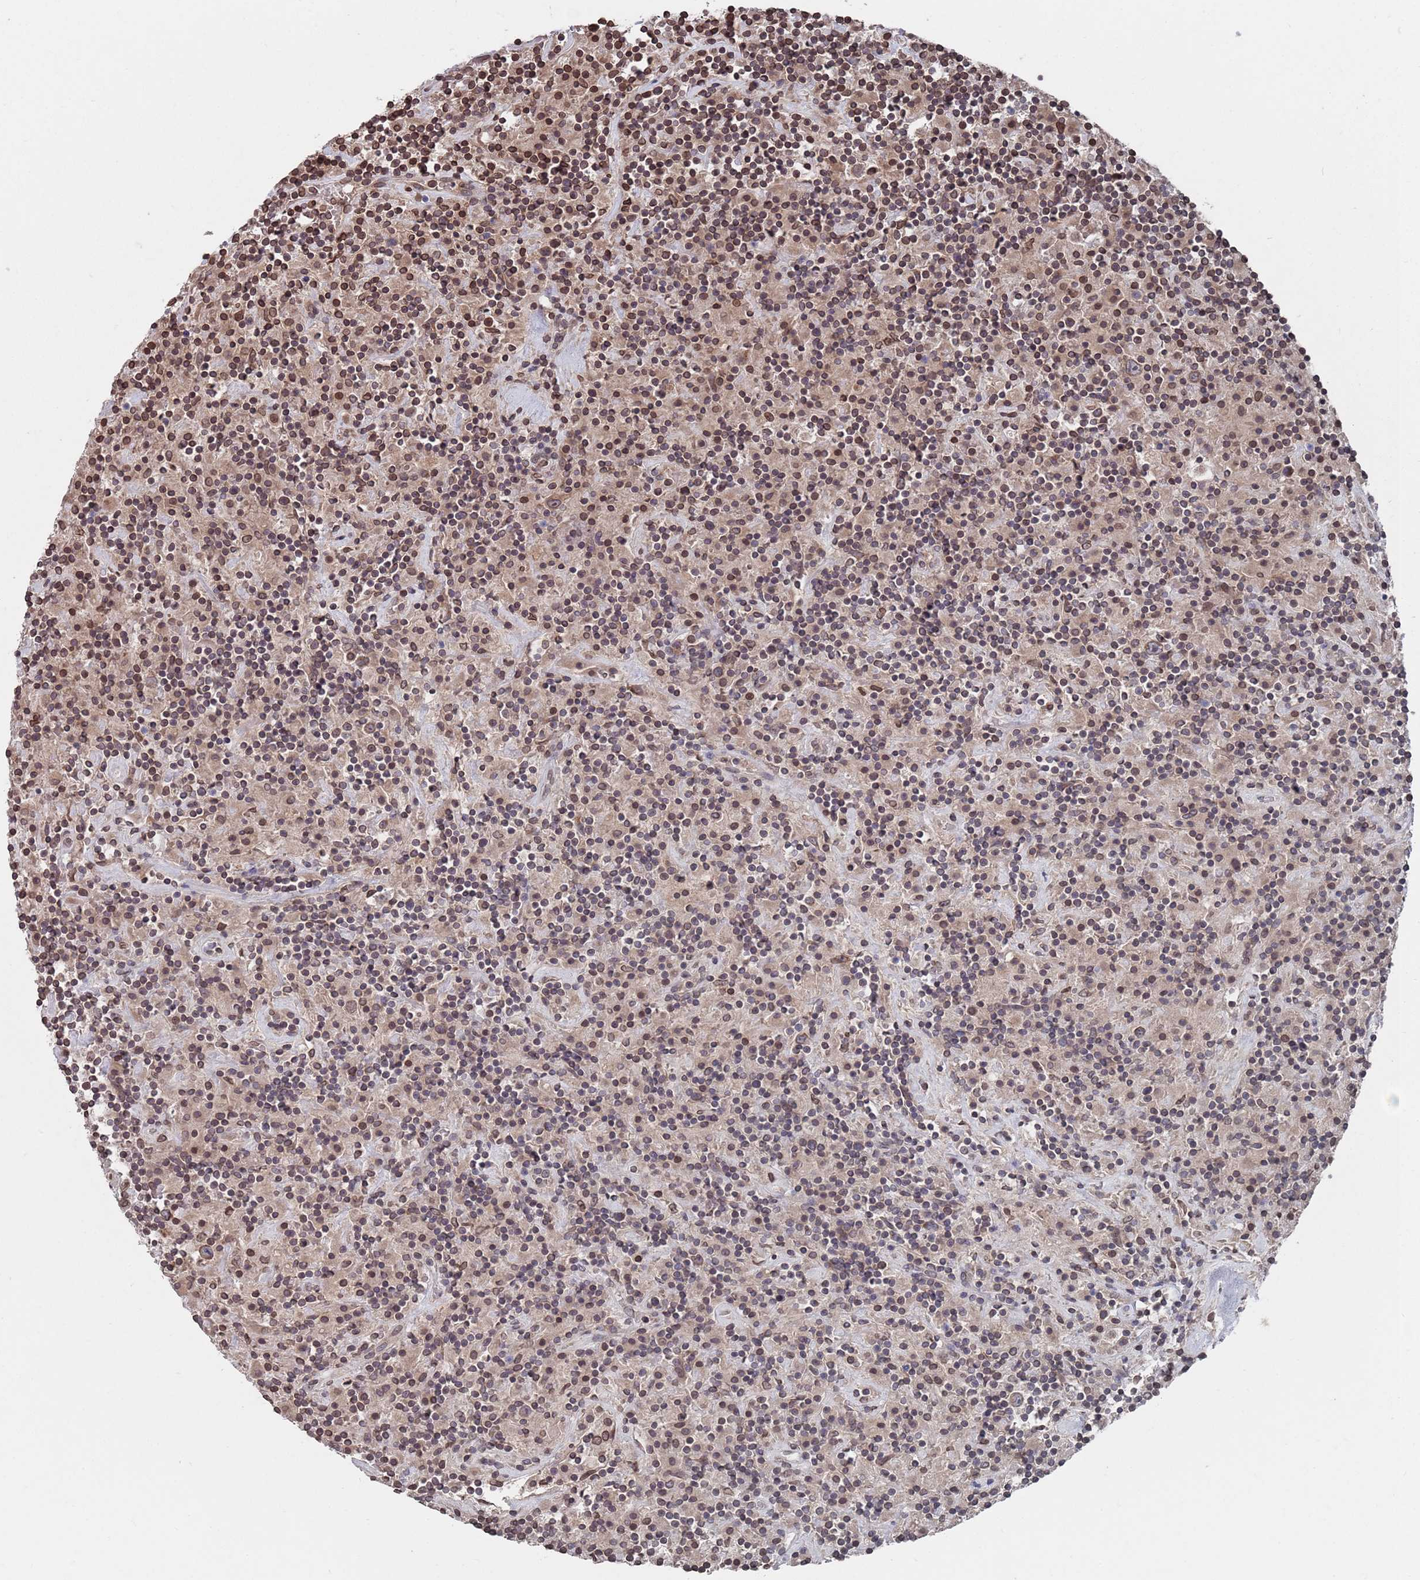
{"staining": {"intensity": "weak", "quantity": "25%-75%", "location": "cytoplasmic/membranous,nuclear"}, "tissue": "lymphoma", "cell_type": "Tumor cells", "image_type": "cancer", "snomed": [{"axis": "morphology", "description": "Hodgkin's disease, NOS"}, {"axis": "topography", "description": "Lymph node"}], "caption": "A micrograph of human Hodgkin's disease stained for a protein exhibits weak cytoplasmic/membranous and nuclear brown staining in tumor cells.", "gene": "SDHAF3", "patient": {"sex": "male", "age": 70}}